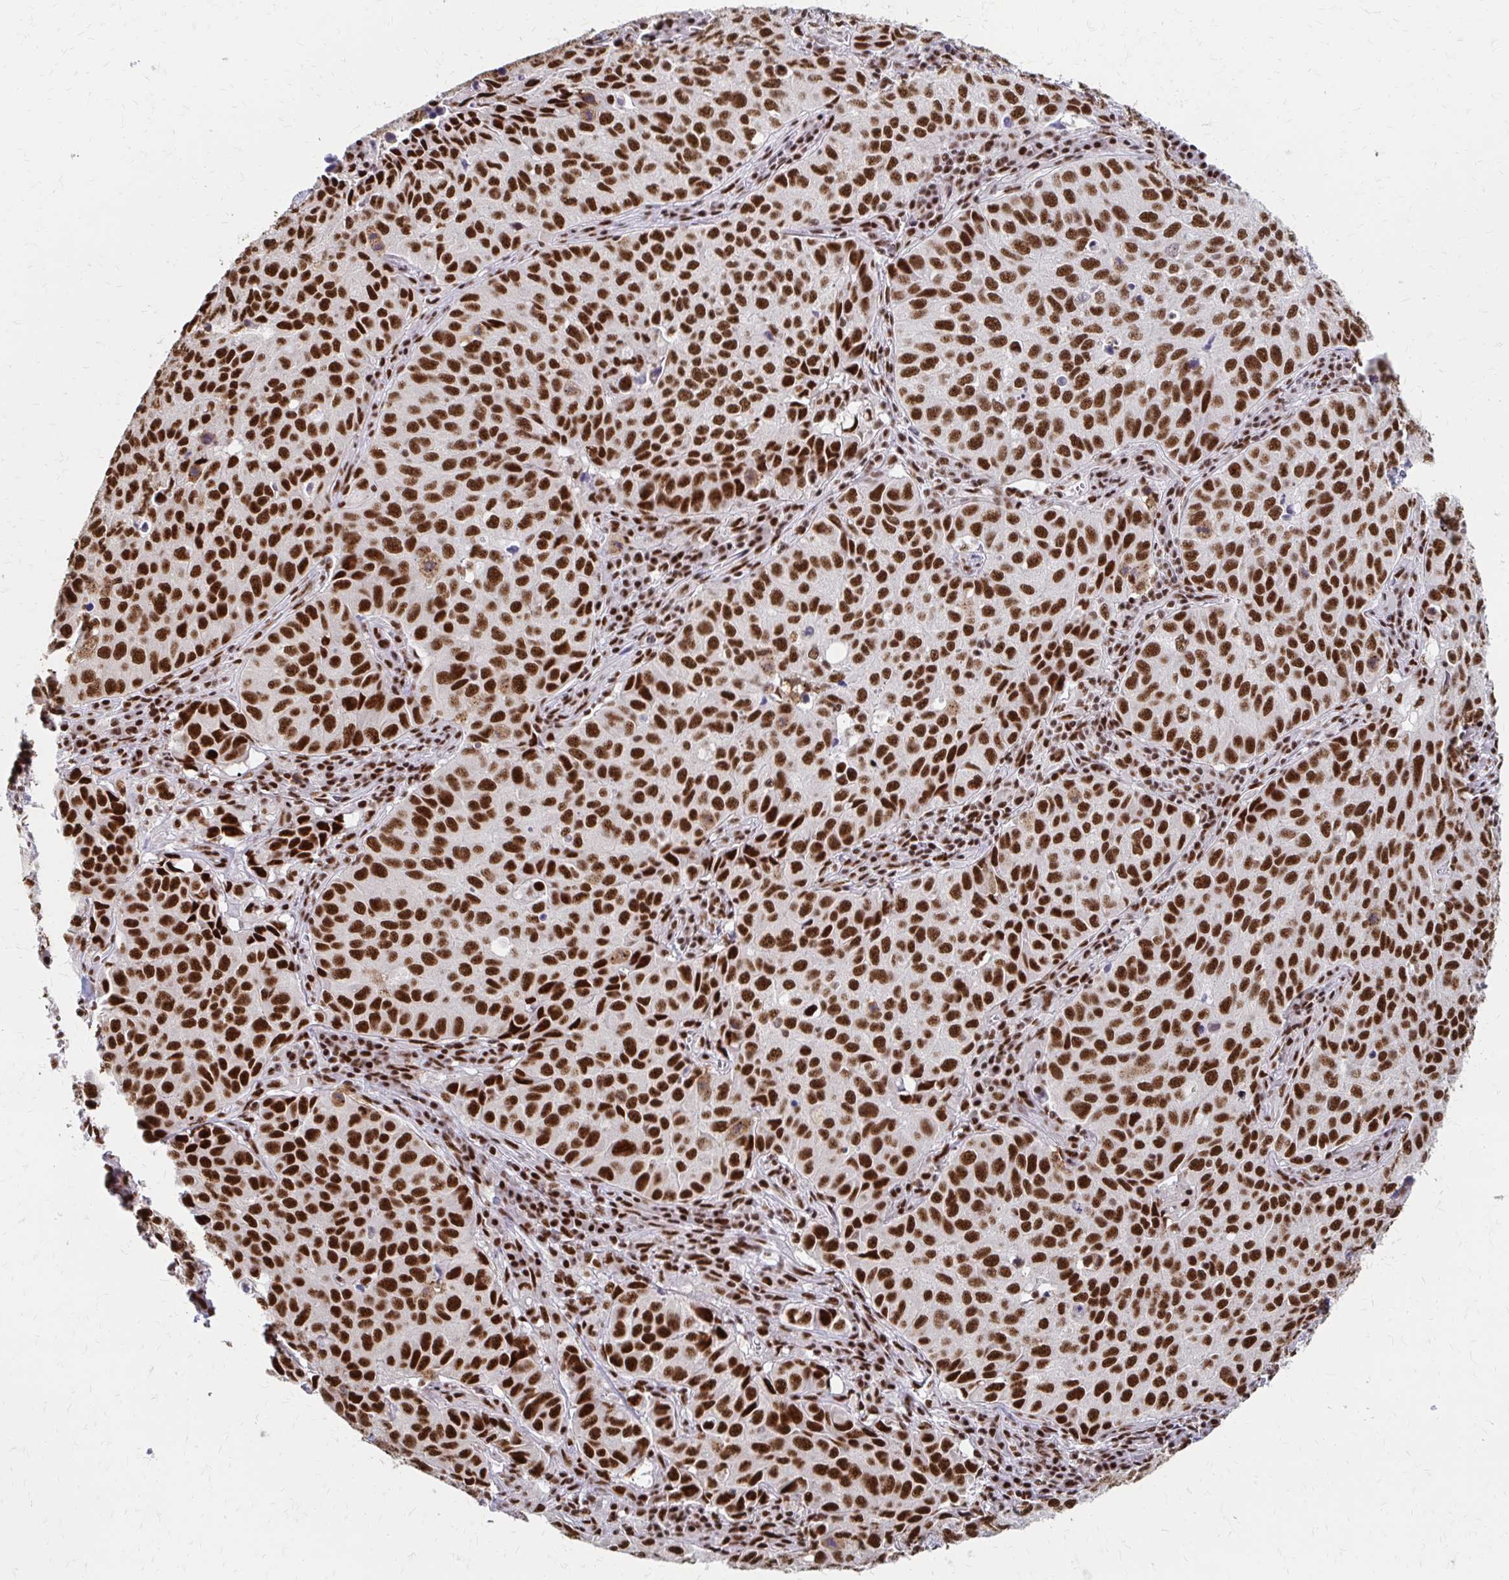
{"staining": {"intensity": "strong", "quantity": ">75%", "location": "nuclear"}, "tissue": "lung cancer", "cell_type": "Tumor cells", "image_type": "cancer", "snomed": [{"axis": "morphology", "description": "Adenocarcinoma, NOS"}, {"axis": "topography", "description": "Lung"}], "caption": "Protein staining of lung cancer (adenocarcinoma) tissue shows strong nuclear positivity in approximately >75% of tumor cells. (DAB (3,3'-diaminobenzidine) IHC with brightfield microscopy, high magnification).", "gene": "CNKSR3", "patient": {"sex": "female", "age": 50}}